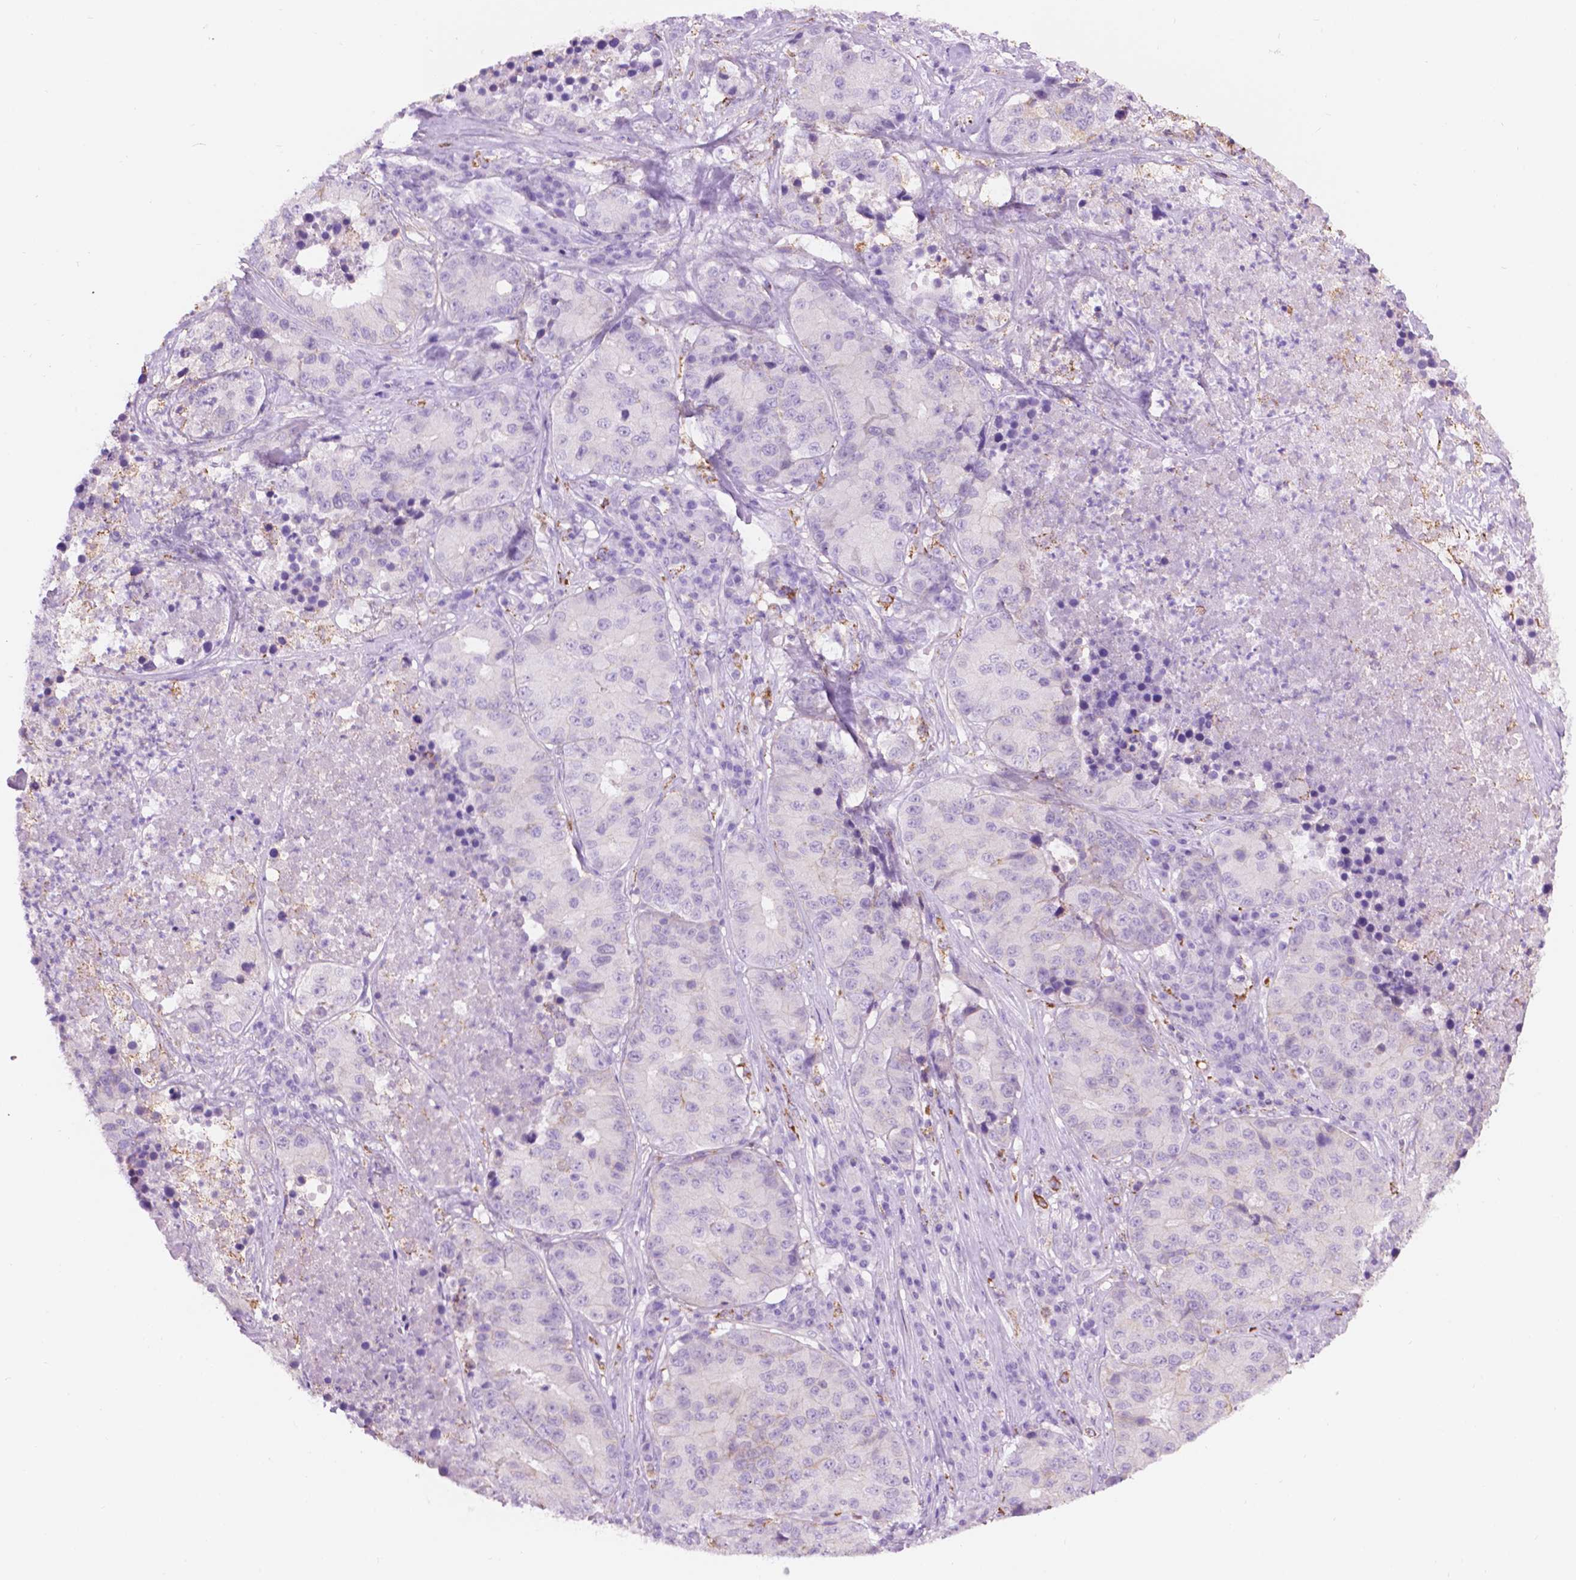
{"staining": {"intensity": "negative", "quantity": "none", "location": "none"}, "tissue": "stomach cancer", "cell_type": "Tumor cells", "image_type": "cancer", "snomed": [{"axis": "morphology", "description": "Adenocarcinoma, NOS"}, {"axis": "topography", "description": "Stomach"}], "caption": "Adenocarcinoma (stomach) was stained to show a protein in brown. There is no significant staining in tumor cells.", "gene": "NOS1AP", "patient": {"sex": "male", "age": 71}}